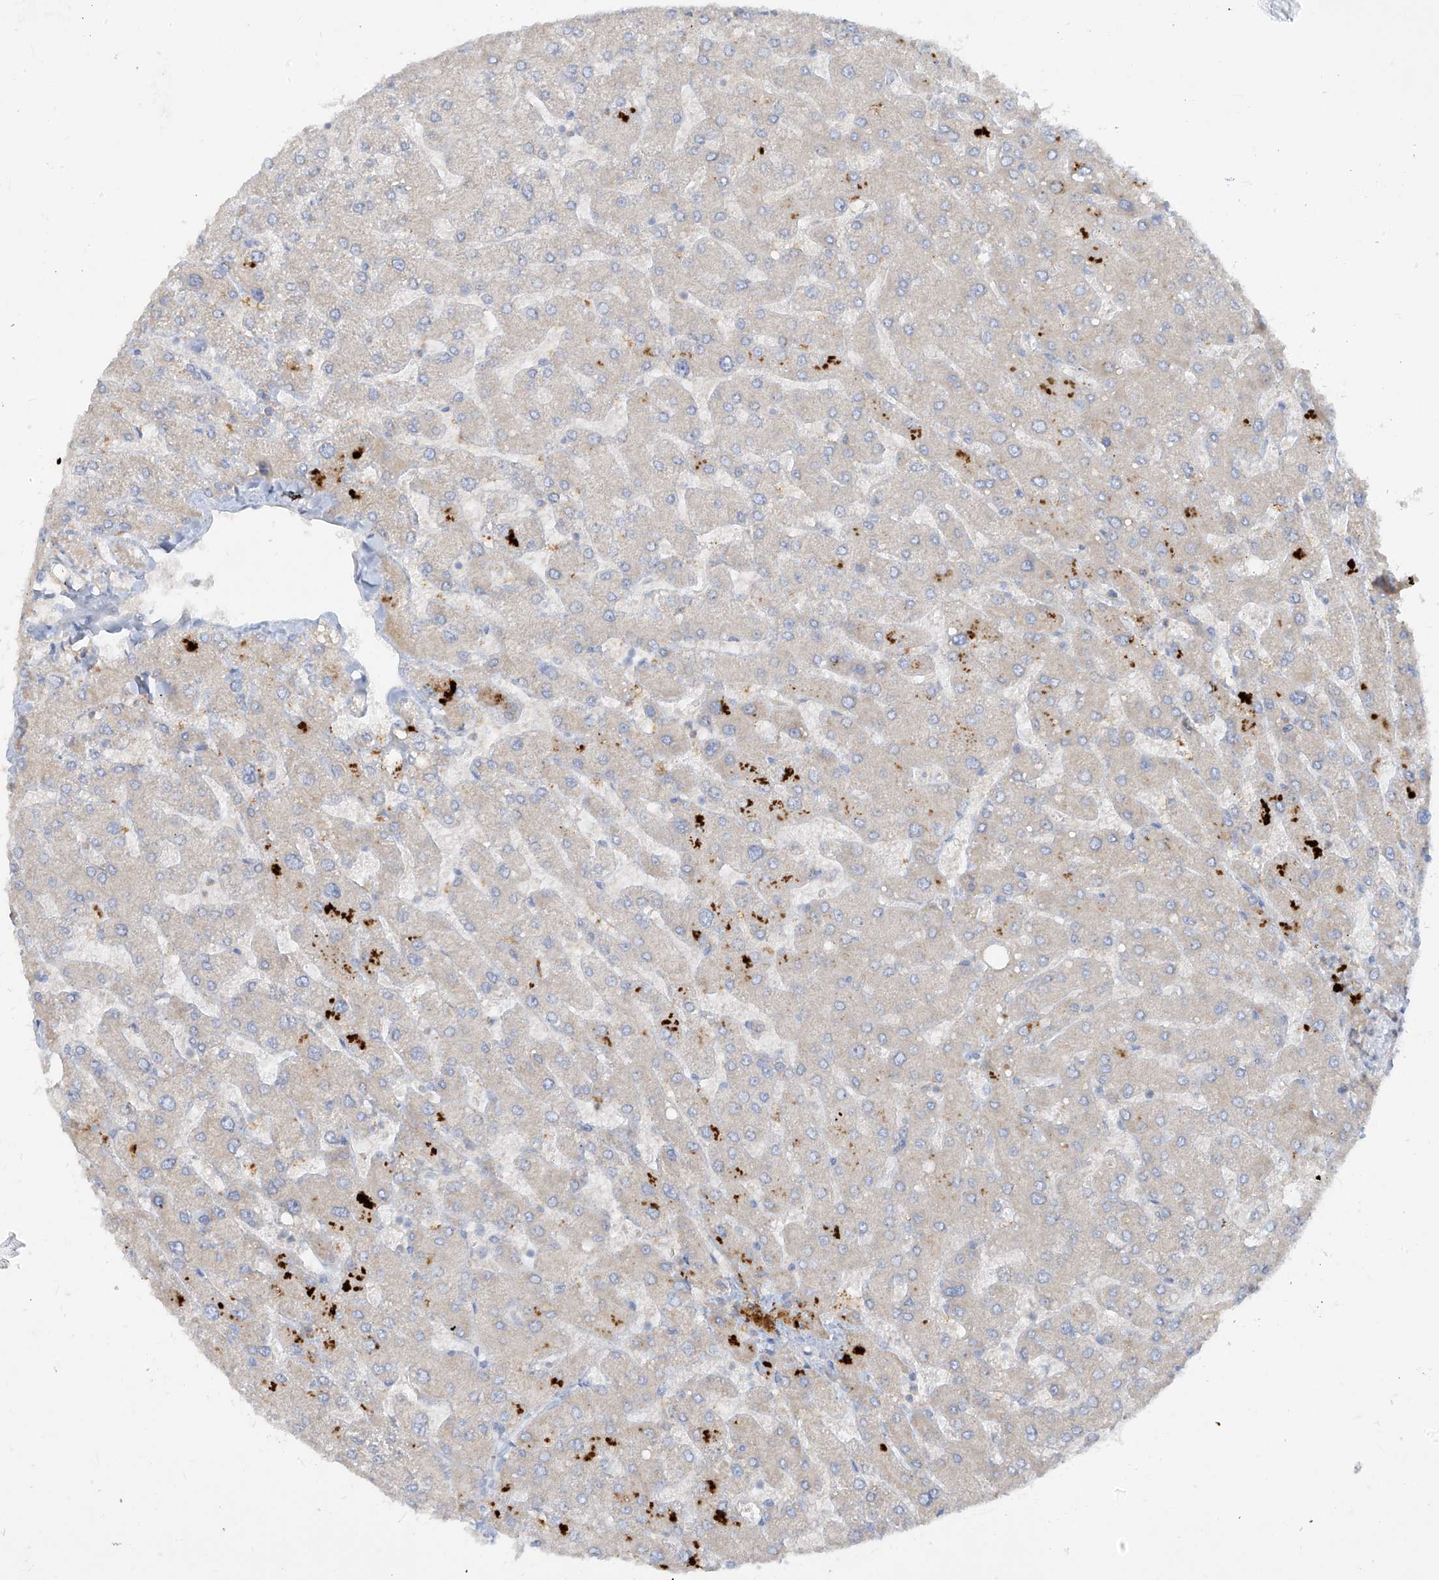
{"staining": {"intensity": "negative", "quantity": "none", "location": "none"}, "tissue": "liver", "cell_type": "Cholangiocytes", "image_type": "normal", "snomed": [{"axis": "morphology", "description": "Normal tissue, NOS"}, {"axis": "topography", "description": "Liver"}], "caption": "This photomicrograph is of normal liver stained with IHC to label a protein in brown with the nuclei are counter-stained blue. There is no positivity in cholangiocytes. (IHC, brightfield microscopy, high magnification).", "gene": "DGKQ", "patient": {"sex": "male", "age": 55}}